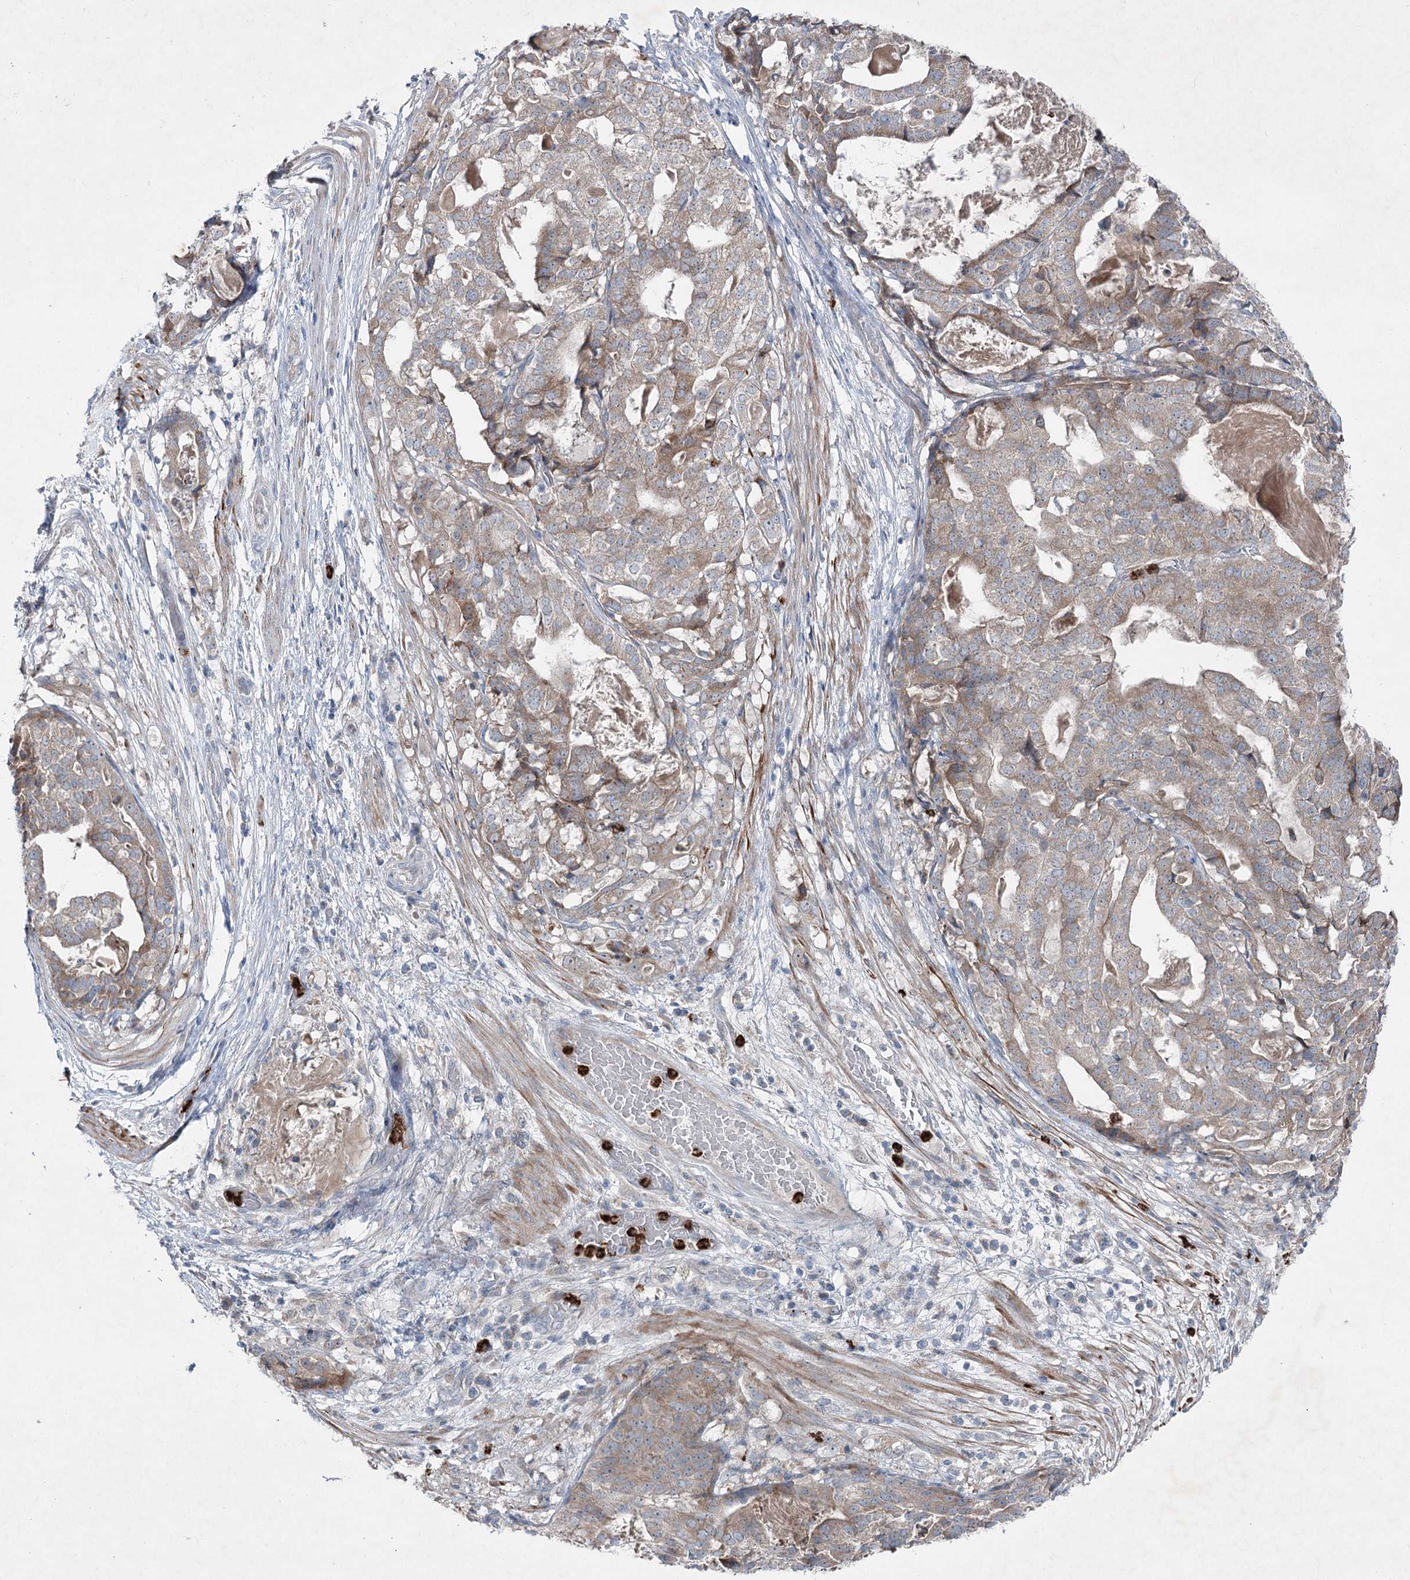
{"staining": {"intensity": "weak", "quantity": ">75%", "location": "cytoplasmic/membranous"}, "tissue": "stomach cancer", "cell_type": "Tumor cells", "image_type": "cancer", "snomed": [{"axis": "morphology", "description": "Adenocarcinoma, NOS"}, {"axis": "topography", "description": "Stomach"}], "caption": "The photomicrograph reveals immunohistochemical staining of stomach cancer. There is weak cytoplasmic/membranous expression is appreciated in approximately >75% of tumor cells.", "gene": "PLA2G12A", "patient": {"sex": "male", "age": 48}}